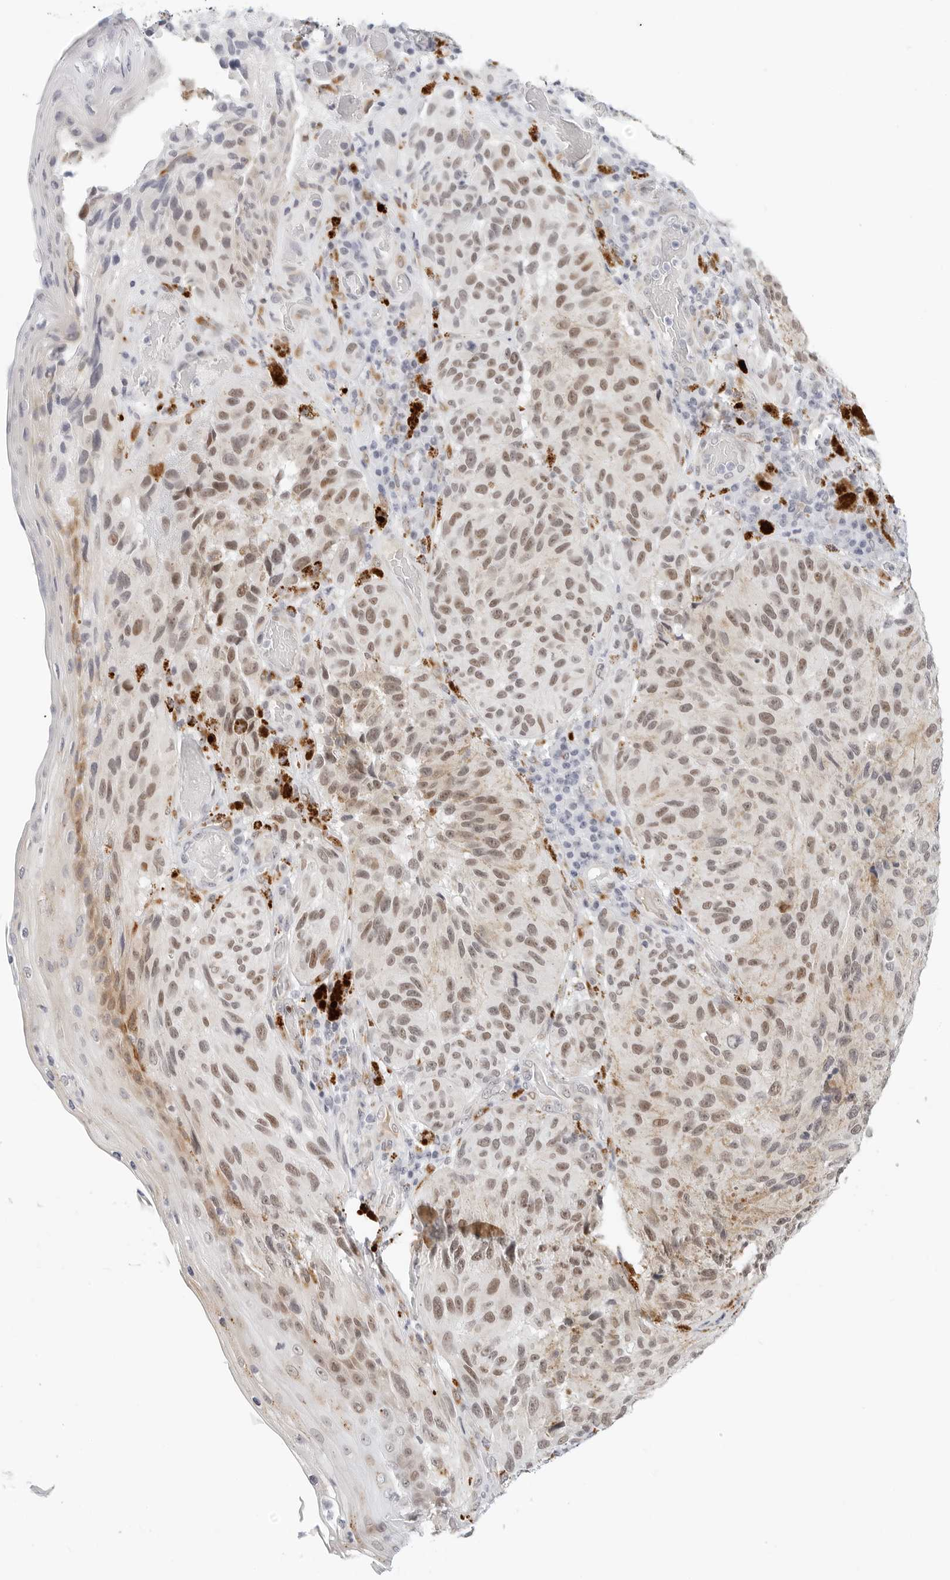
{"staining": {"intensity": "moderate", "quantity": "25%-75%", "location": "nuclear"}, "tissue": "melanoma", "cell_type": "Tumor cells", "image_type": "cancer", "snomed": [{"axis": "morphology", "description": "Malignant melanoma, NOS"}, {"axis": "topography", "description": "Skin"}], "caption": "Brown immunohistochemical staining in malignant melanoma displays moderate nuclear expression in about 25%-75% of tumor cells.", "gene": "TSEN2", "patient": {"sex": "female", "age": 73}}